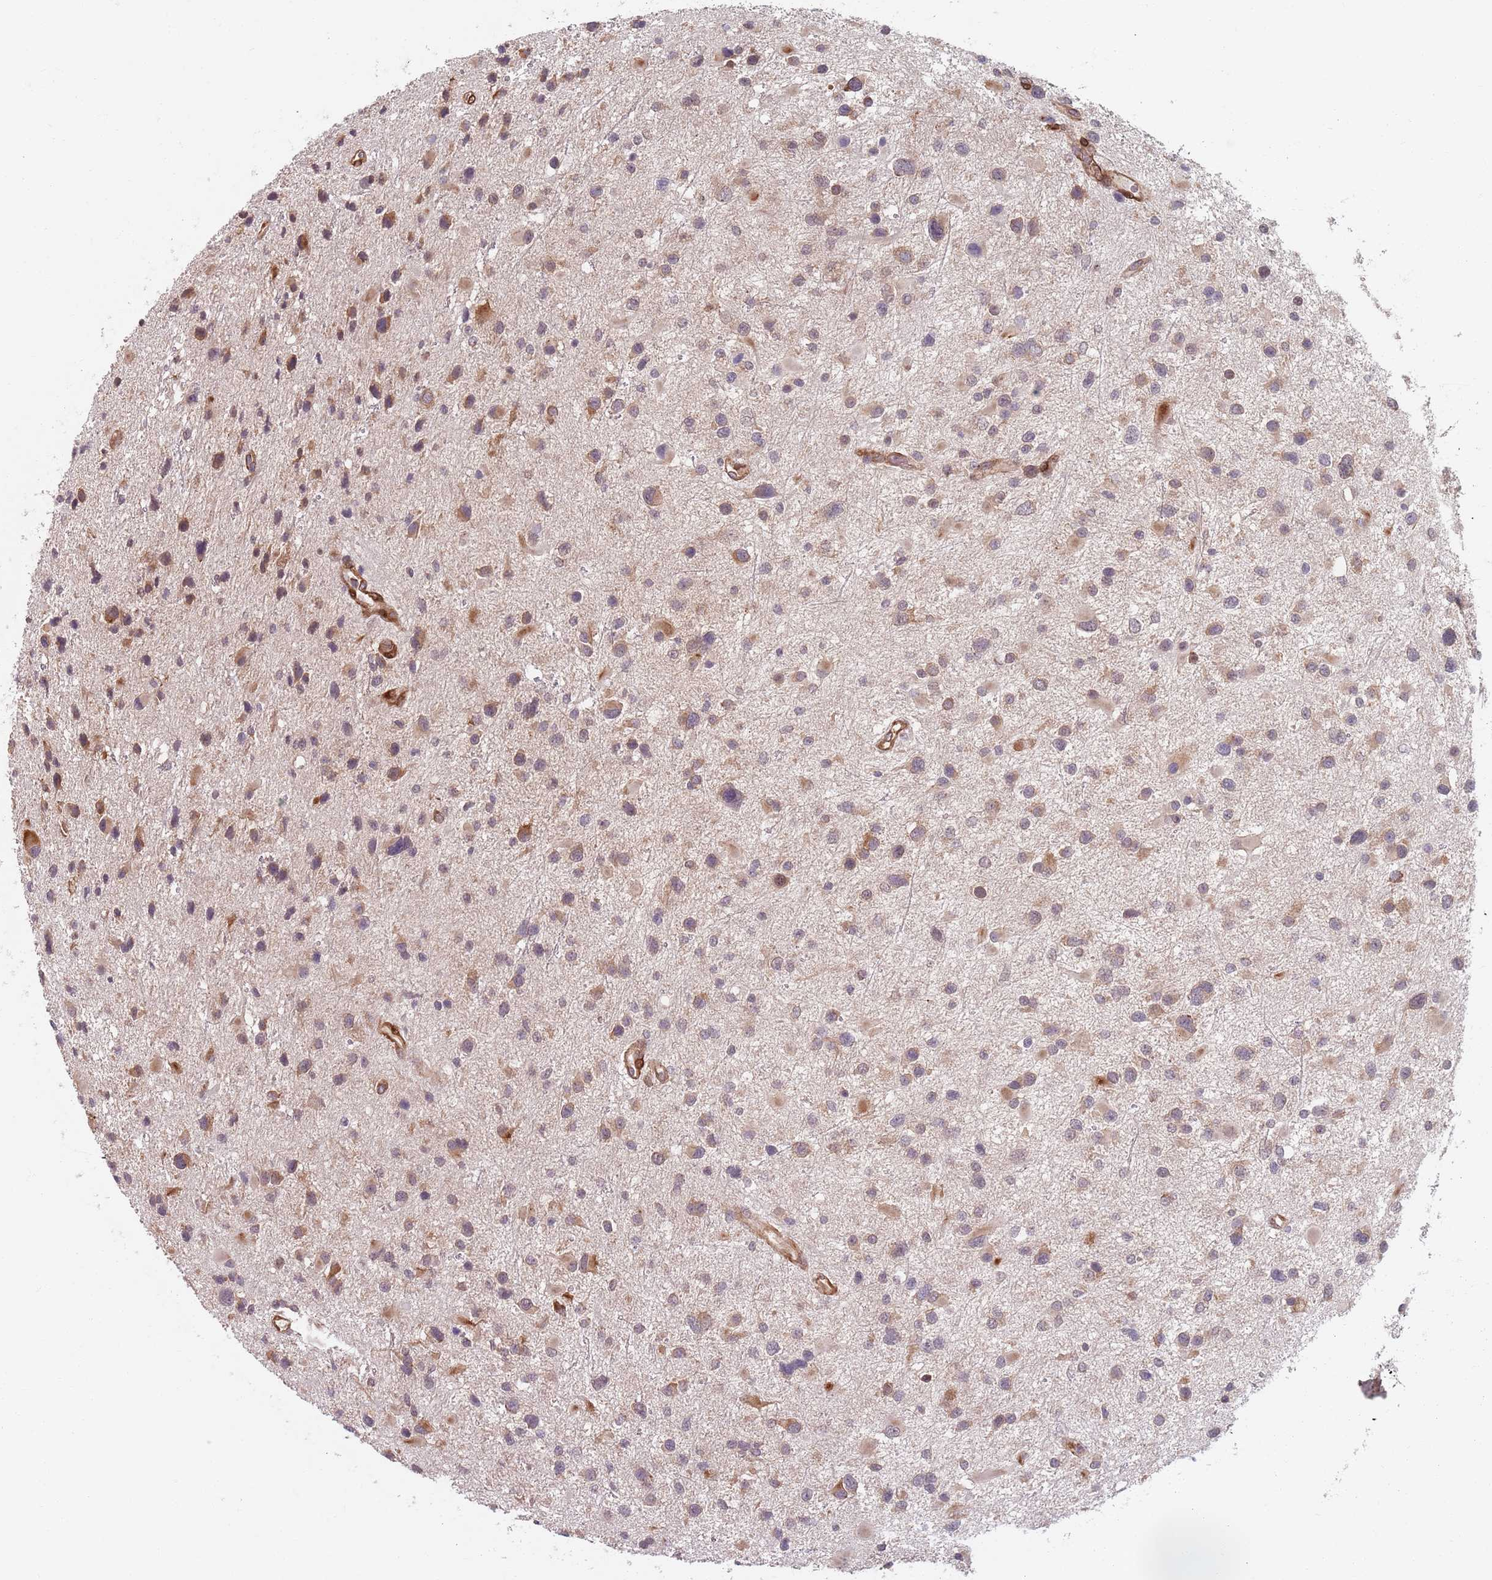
{"staining": {"intensity": "moderate", "quantity": ">75%", "location": "cytoplasmic/membranous"}, "tissue": "glioma", "cell_type": "Tumor cells", "image_type": "cancer", "snomed": [{"axis": "morphology", "description": "Glioma, malignant, Low grade"}, {"axis": "topography", "description": "Brain"}], "caption": "Immunohistochemical staining of human glioma exhibits moderate cytoplasmic/membranous protein staining in about >75% of tumor cells.", "gene": "NOTCH3", "patient": {"sex": "female", "age": 32}}